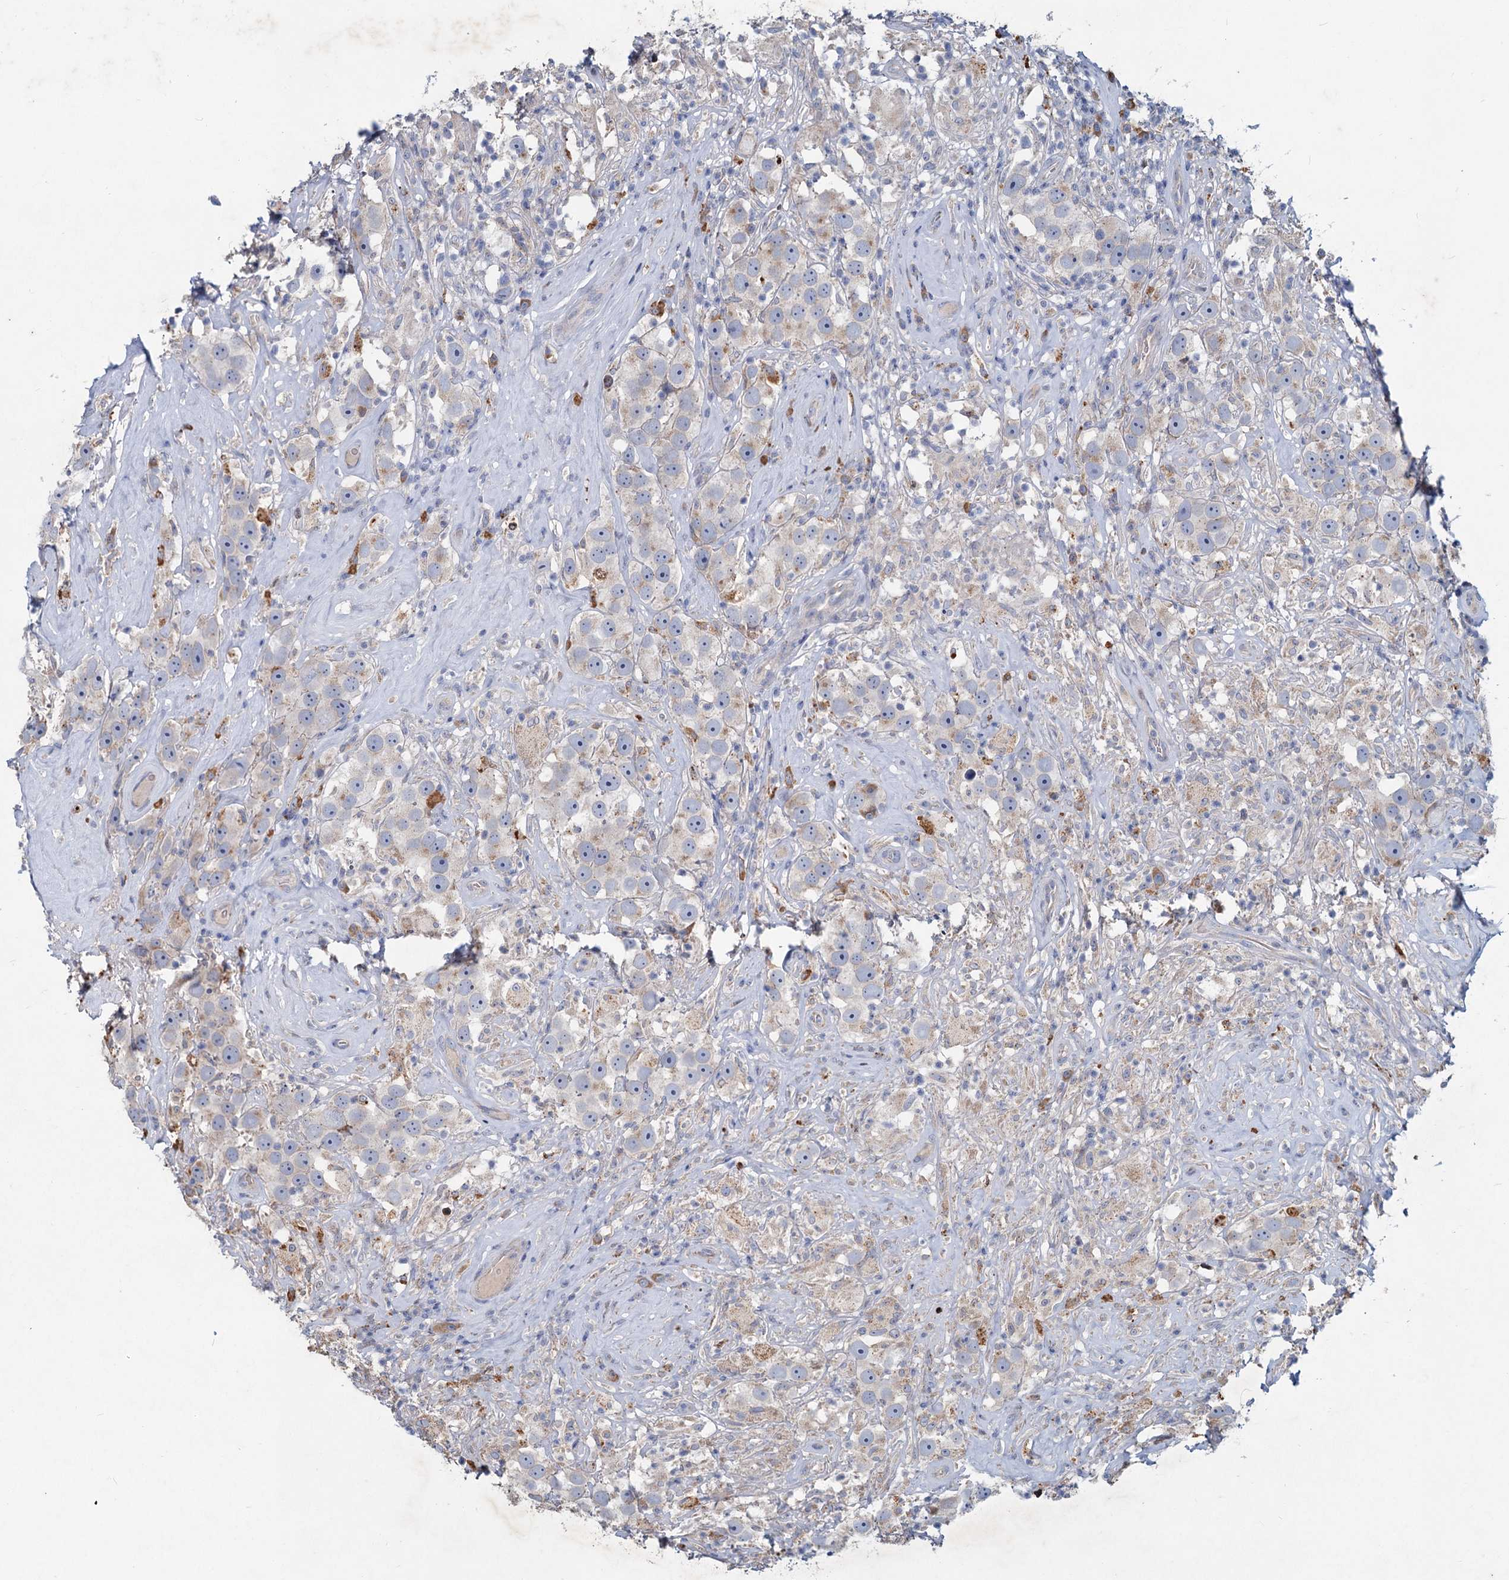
{"staining": {"intensity": "weak", "quantity": "<25%", "location": "cytoplasmic/membranous"}, "tissue": "testis cancer", "cell_type": "Tumor cells", "image_type": "cancer", "snomed": [{"axis": "morphology", "description": "Seminoma, NOS"}, {"axis": "topography", "description": "Testis"}], "caption": "This histopathology image is of testis cancer (seminoma) stained with immunohistochemistry to label a protein in brown with the nuclei are counter-stained blue. There is no staining in tumor cells.", "gene": "TMX2", "patient": {"sex": "male", "age": 49}}